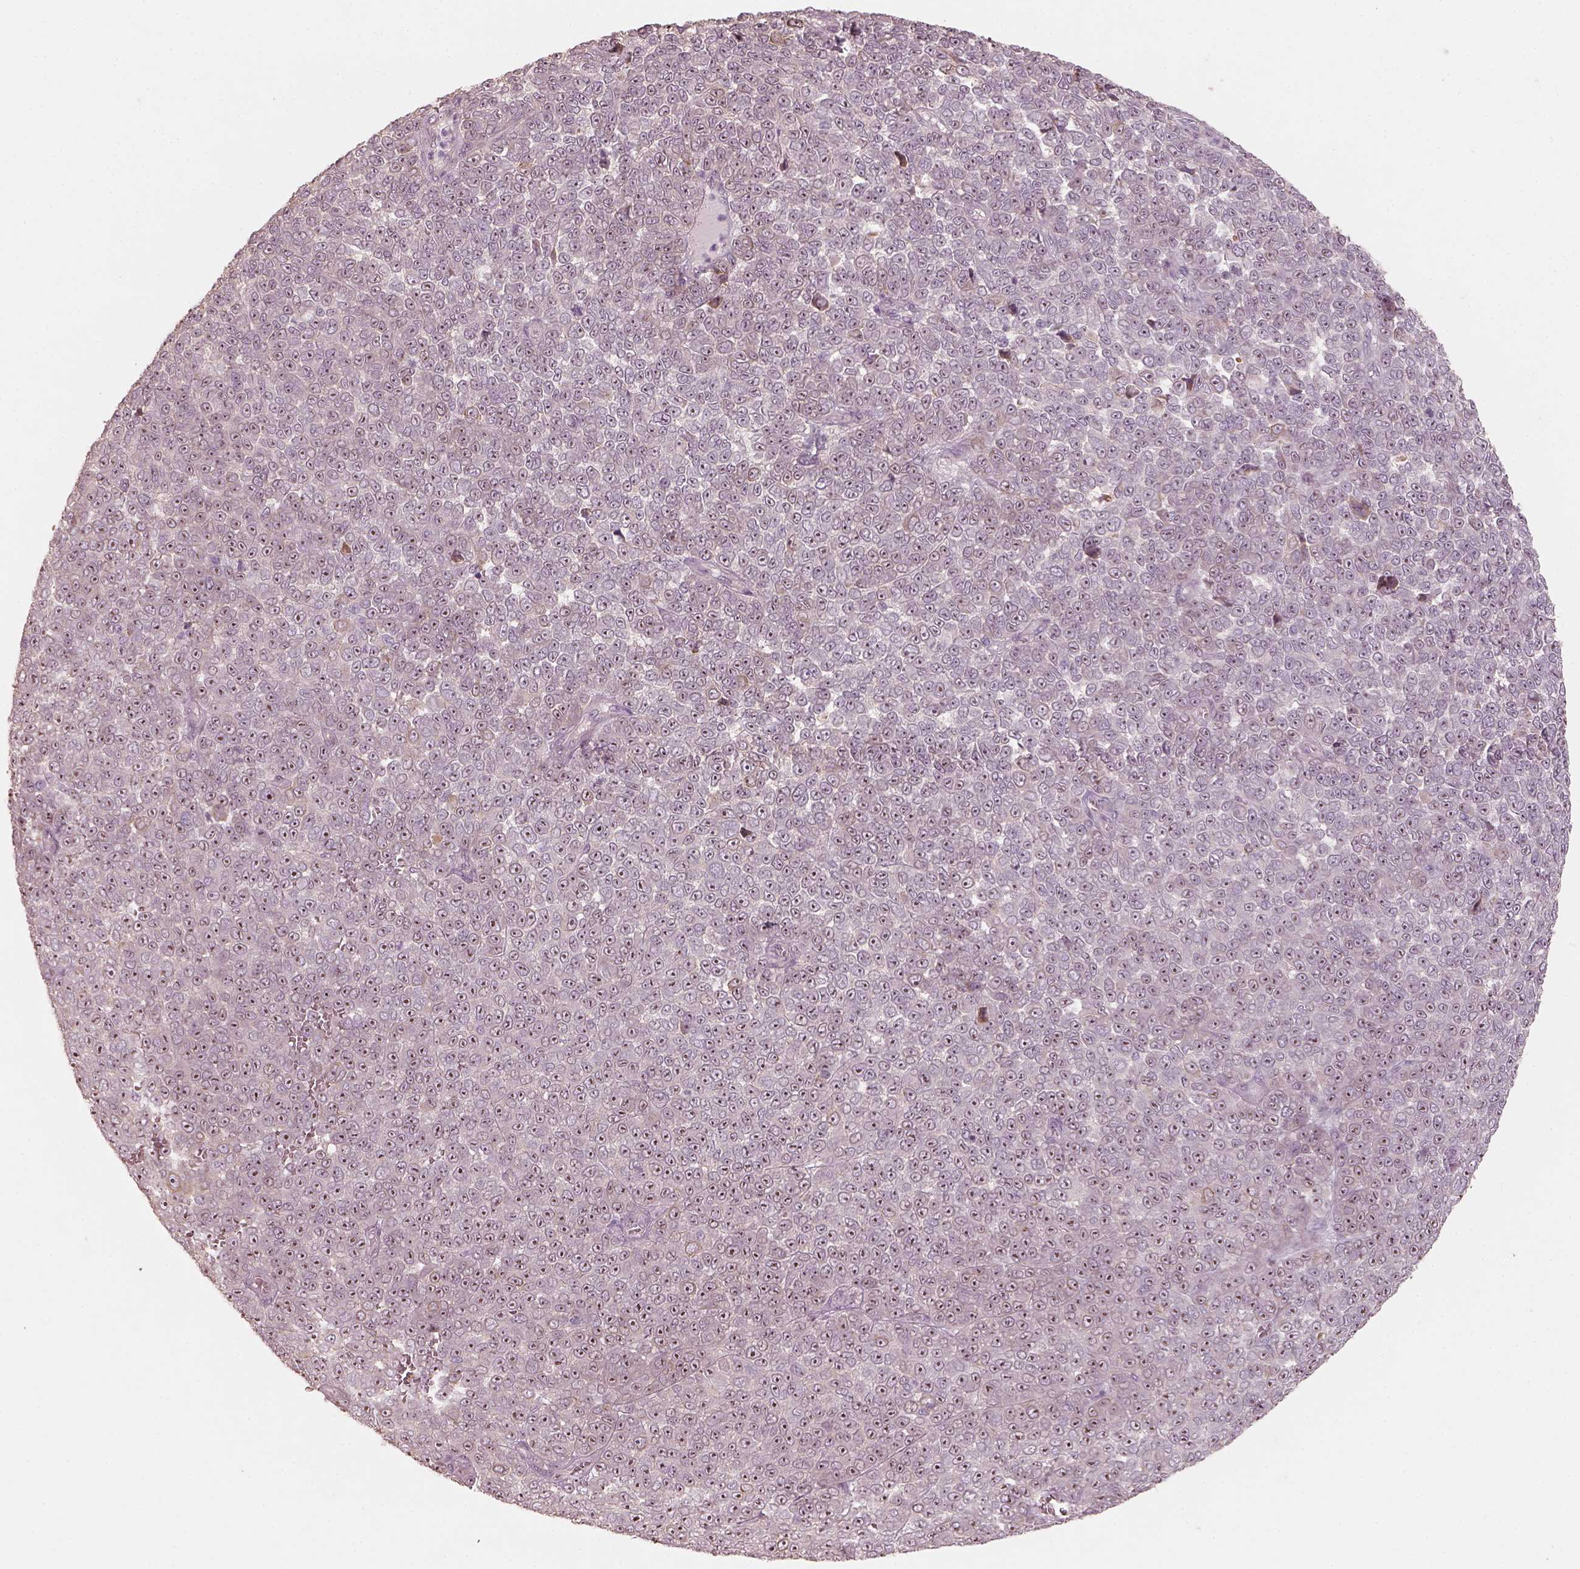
{"staining": {"intensity": "weak", "quantity": ">75%", "location": "nuclear"}, "tissue": "melanoma", "cell_type": "Tumor cells", "image_type": "cancer", "snomed": [{"axis": "morphology", "description": "Malignant melanoma, NOS"}, {"axis": "topography", "description": "Skin"}], "caption": "A micrograph showing weak nuclear expression in about >75% of tumor cells in melanoma, as visualized by brown immunohistochemical staining.", "gene": "CDS1", "patient": {"sex": "female", "age": 95}}